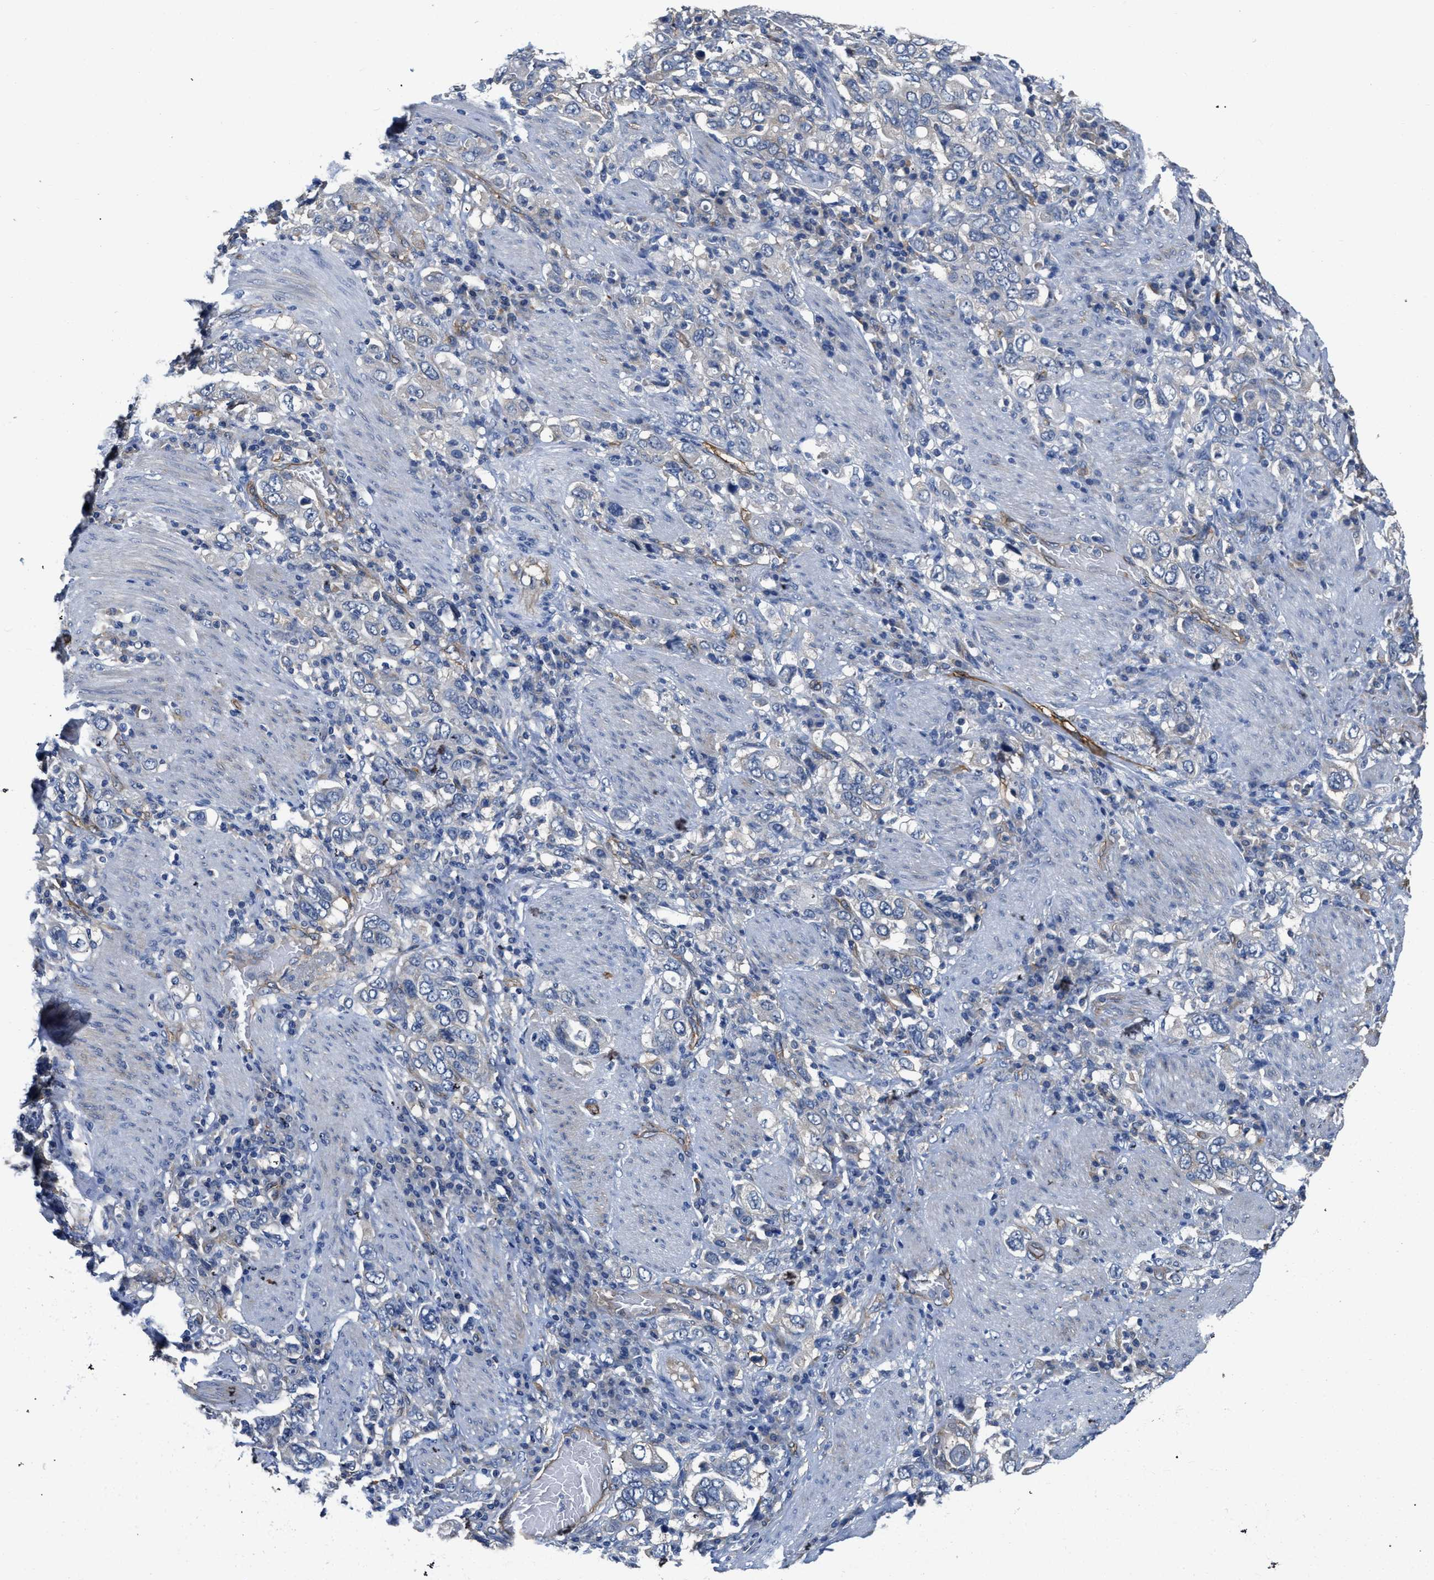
{"staining": {"intensity": "negative", "quantity": "none", "location": "none"}, "tissue": "stomach cancer", "cell_type": "Tumor cells", "image_type": "cancer", "snomed": [{"axis": "morphology", "description": "Adenocarcinoma, NOS"}, {"axis": "topography", "description": "Stomach, upper"}], "caption": "Human stomach adenocarcinoma stained for a protein using IHC shows no staining in tumor cells.", "gene": "C22orf42", "patient": {"sex": "male", "age": 62}}